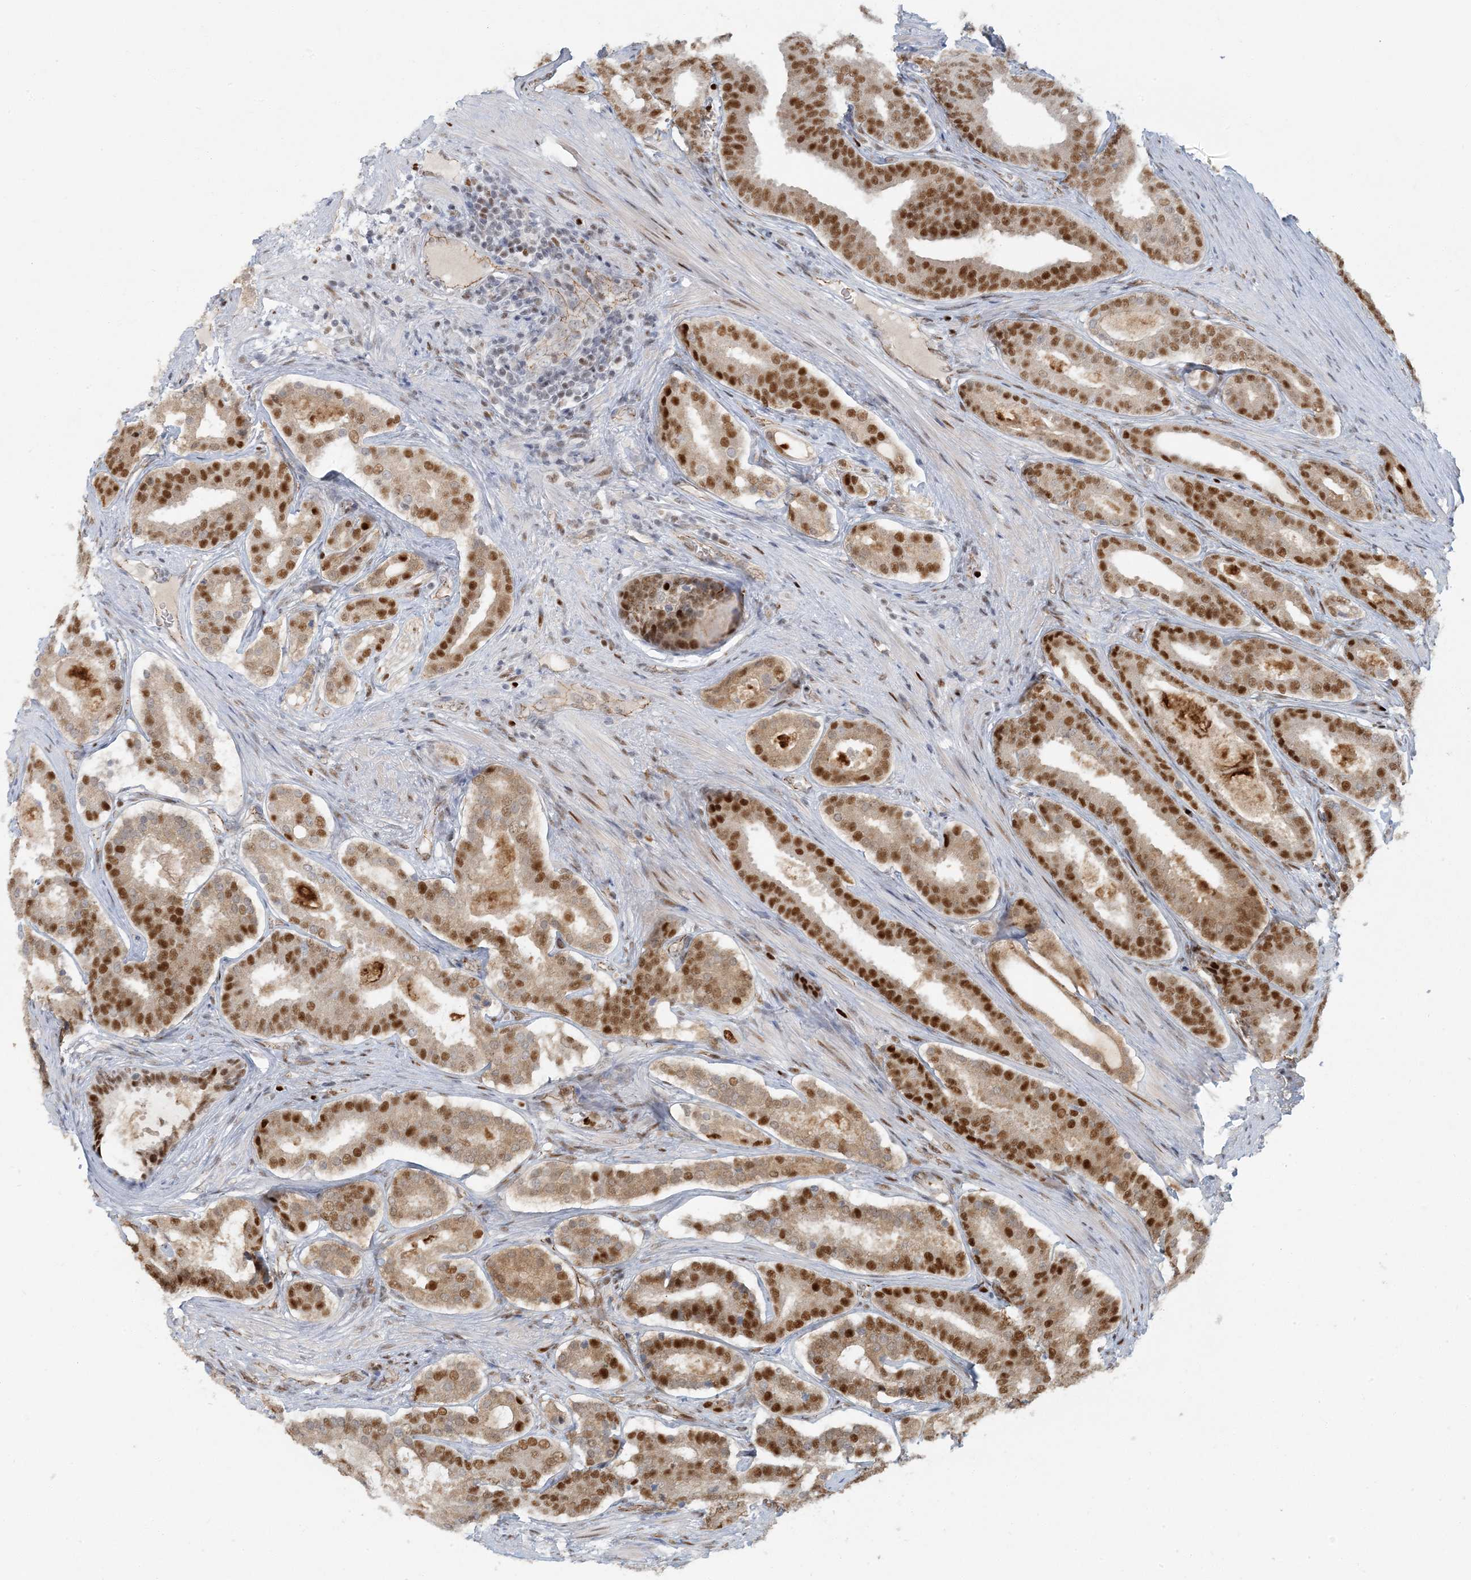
{"staining": {"intensity": "strong", "quantity": ">75%", "location": "nuclear"}, "tissue": "prostate cancer", "cell_type": "Tumor cells", "image_type": "cancer", "snomed": [{"axis": "morphology", "description": "Adenocarcinoma, High grade"}, {"axis": "topography", "description": "Prostate"}], "caption": "Protein staining of prostate cancer (high-grade adenocarcinoma) tissue demonstrates strong nuclear staining in approximately >75% of tumor cells.", "gene": "AK9", "patient": {"sex": "male", "age": 60}}